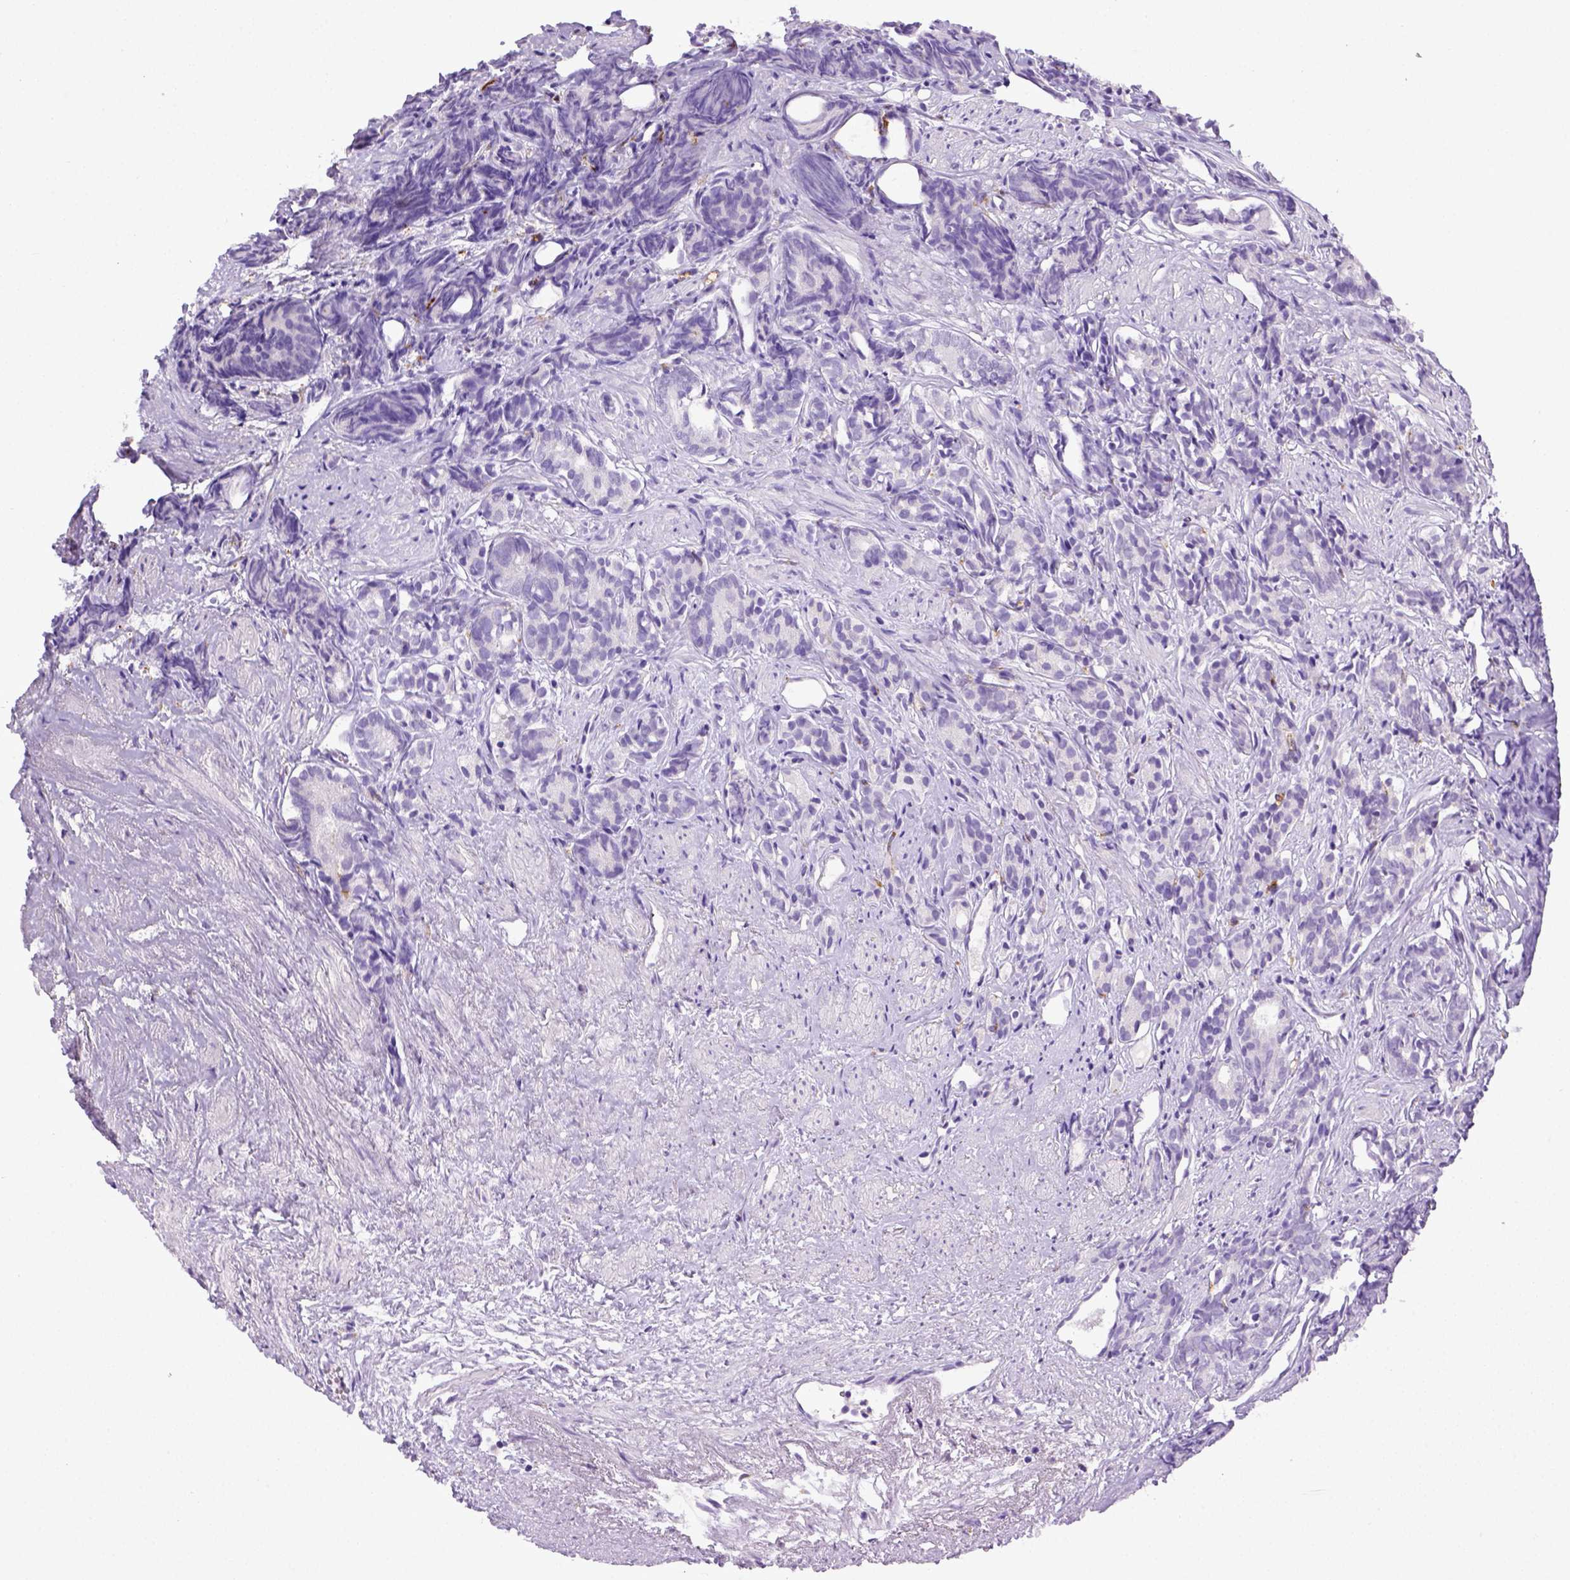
{"staining": {"intensity": "negative", "quantity": "none", "location": "none"}, "tissue": "prostate cancer", "cell_type": "Tumor cells", "image_type": "cancer", "snomed": [{"axis": "morphology", "description": "Adenocarcinoma, High grade"}, {"axis": "topography", "description": "Prostate"}], "caption": "Tumor cells are negative for brown protein staining in prostate cancer.", "gene": "CD68", "patient": {"sex": "male", "age": 84}}